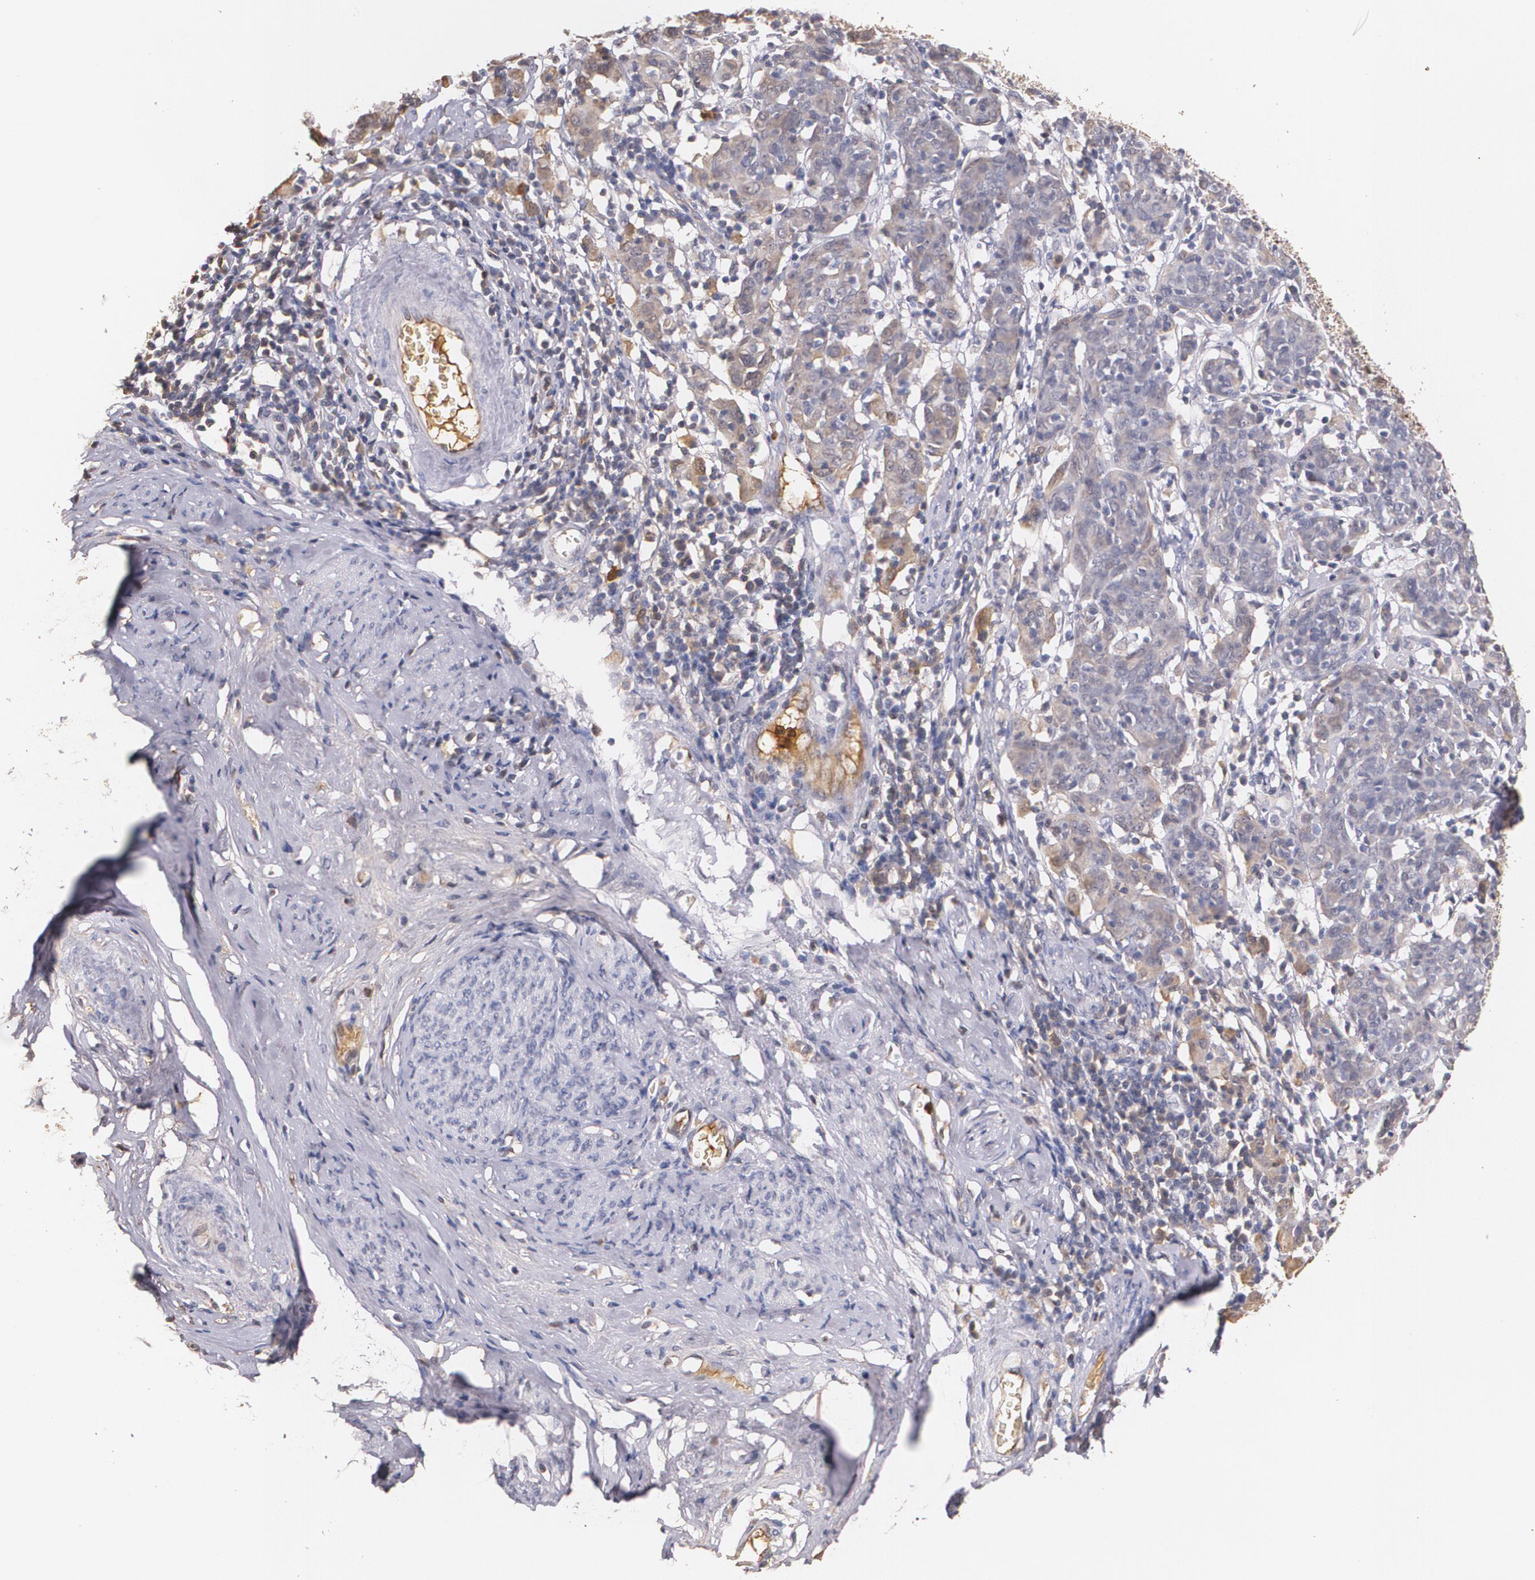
{"staining": {"intensity": "weak", "quantity": ">75%", "location": "cytoplasmic/membranous"}, "tissue": "cervical cancer", "cell_type": "Tumor cells", "image_type": "cancer", "snomed": [{"axis": "morphology", "description": "Normal tissue, NOS"}, {"axis": "morphology", "description": "Squamous cell carcinoma, NOS"}, {"axis": "topography", "description": "Cervix"}], "caption": "Immunohistochemistry micrograph of human cervical cancer (squamous cell carcinoma) stained for a protein (brown), which reveals low levels of weak cytoplasmic/membranous staining in about >75% of tumor cells.", "gene": "PTS", "patient": {"sex": "female", "age": 67}}